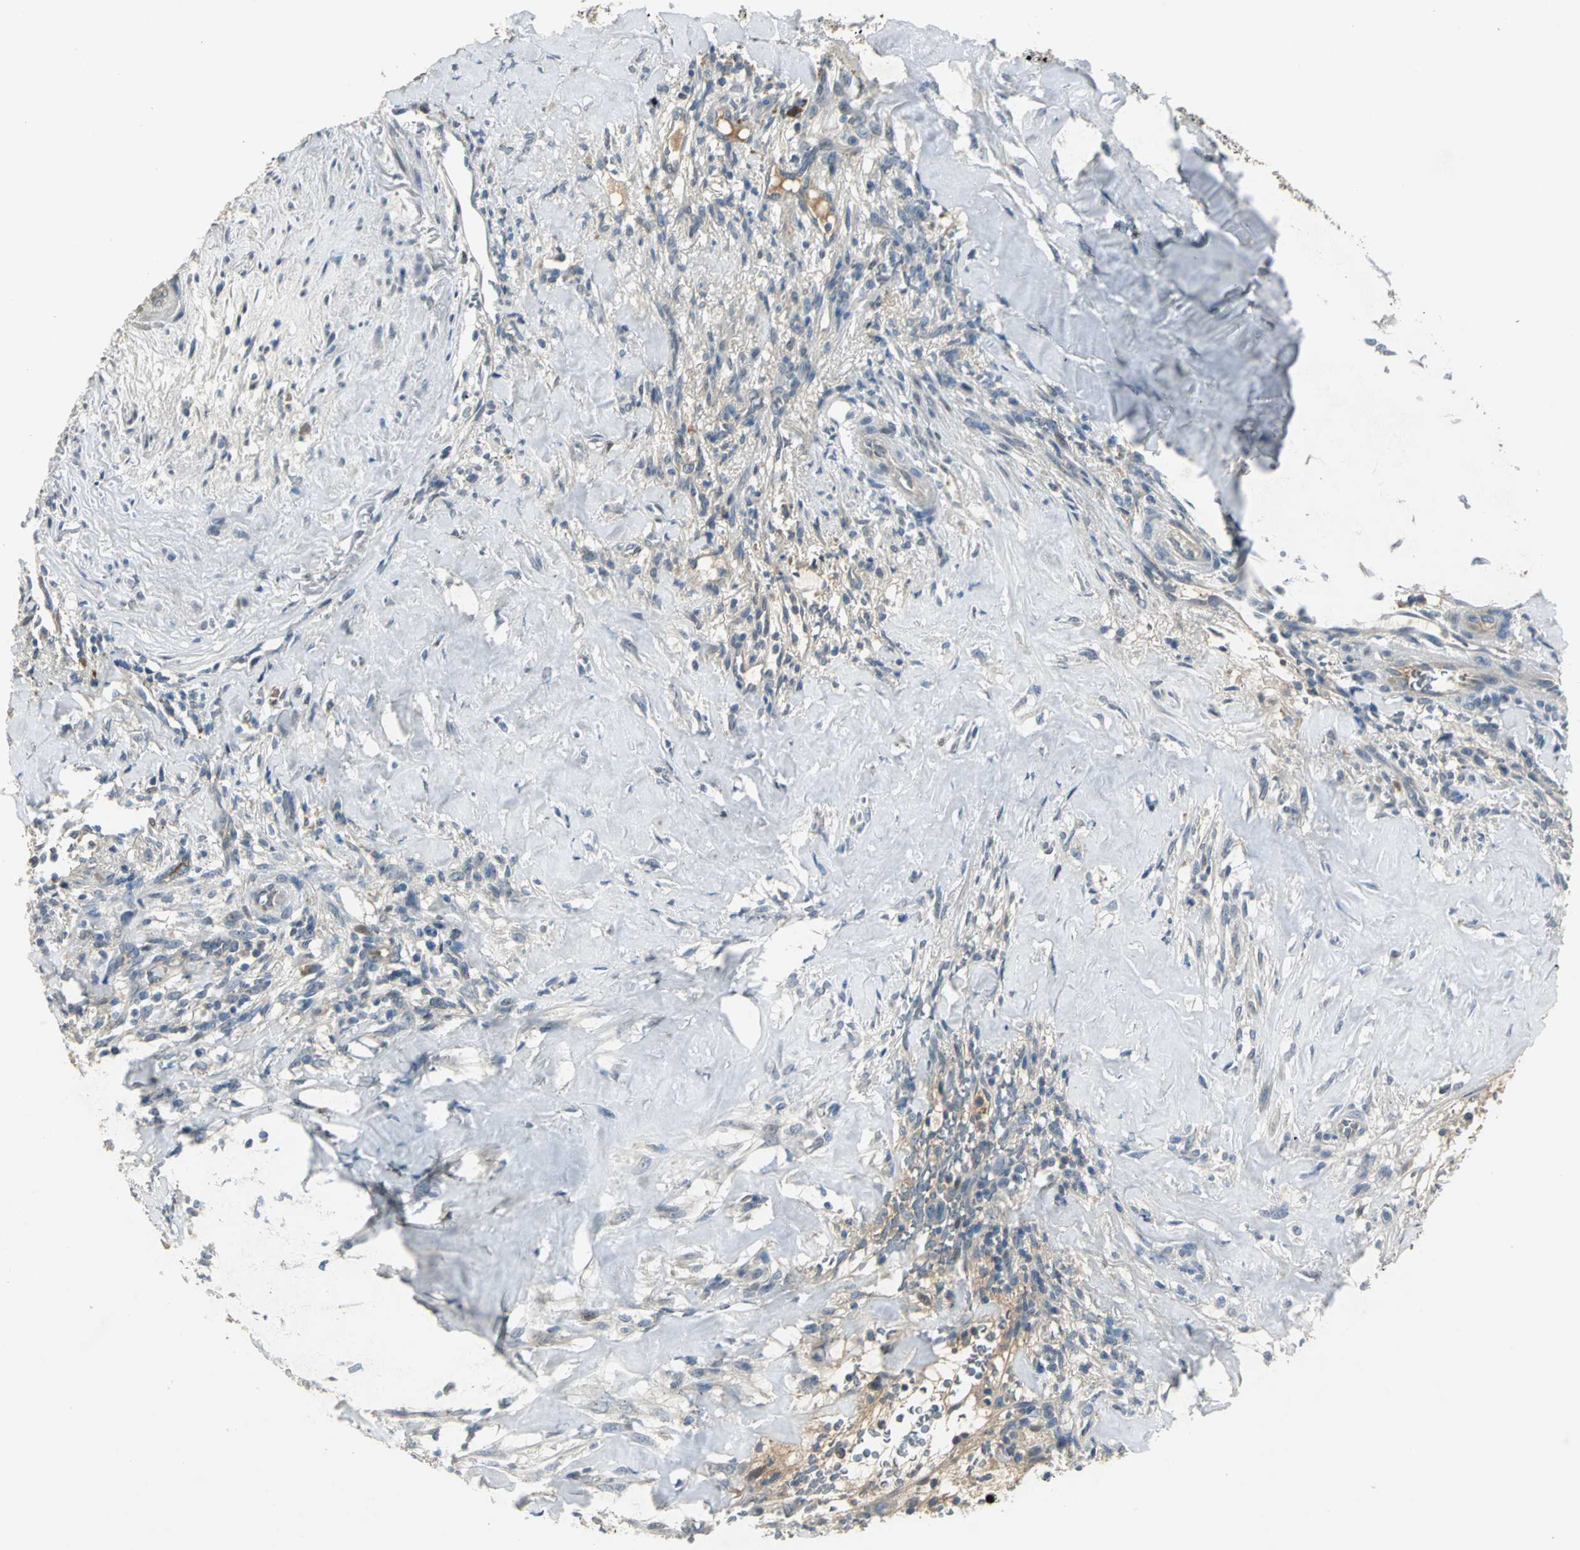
{"staining": {"intensity": "weak", "quantity": "<25%", "location": "cytoplasmic/membranous"}, "tissue": "liver cancer", "cell_type": "Tumor cells", "image_type": "cancer", "snomed": [{"axis": "morphology", "description": "Cholangiocarcinoma"}, {"axis": "topography", "description": "Liver"}], "caption": "This is an immunohistochemistry histopathology image of human liver cancer. There is no staining in tumor cells.", "gene": "PROC", "patient": {"sex": "female", "age": 67}}